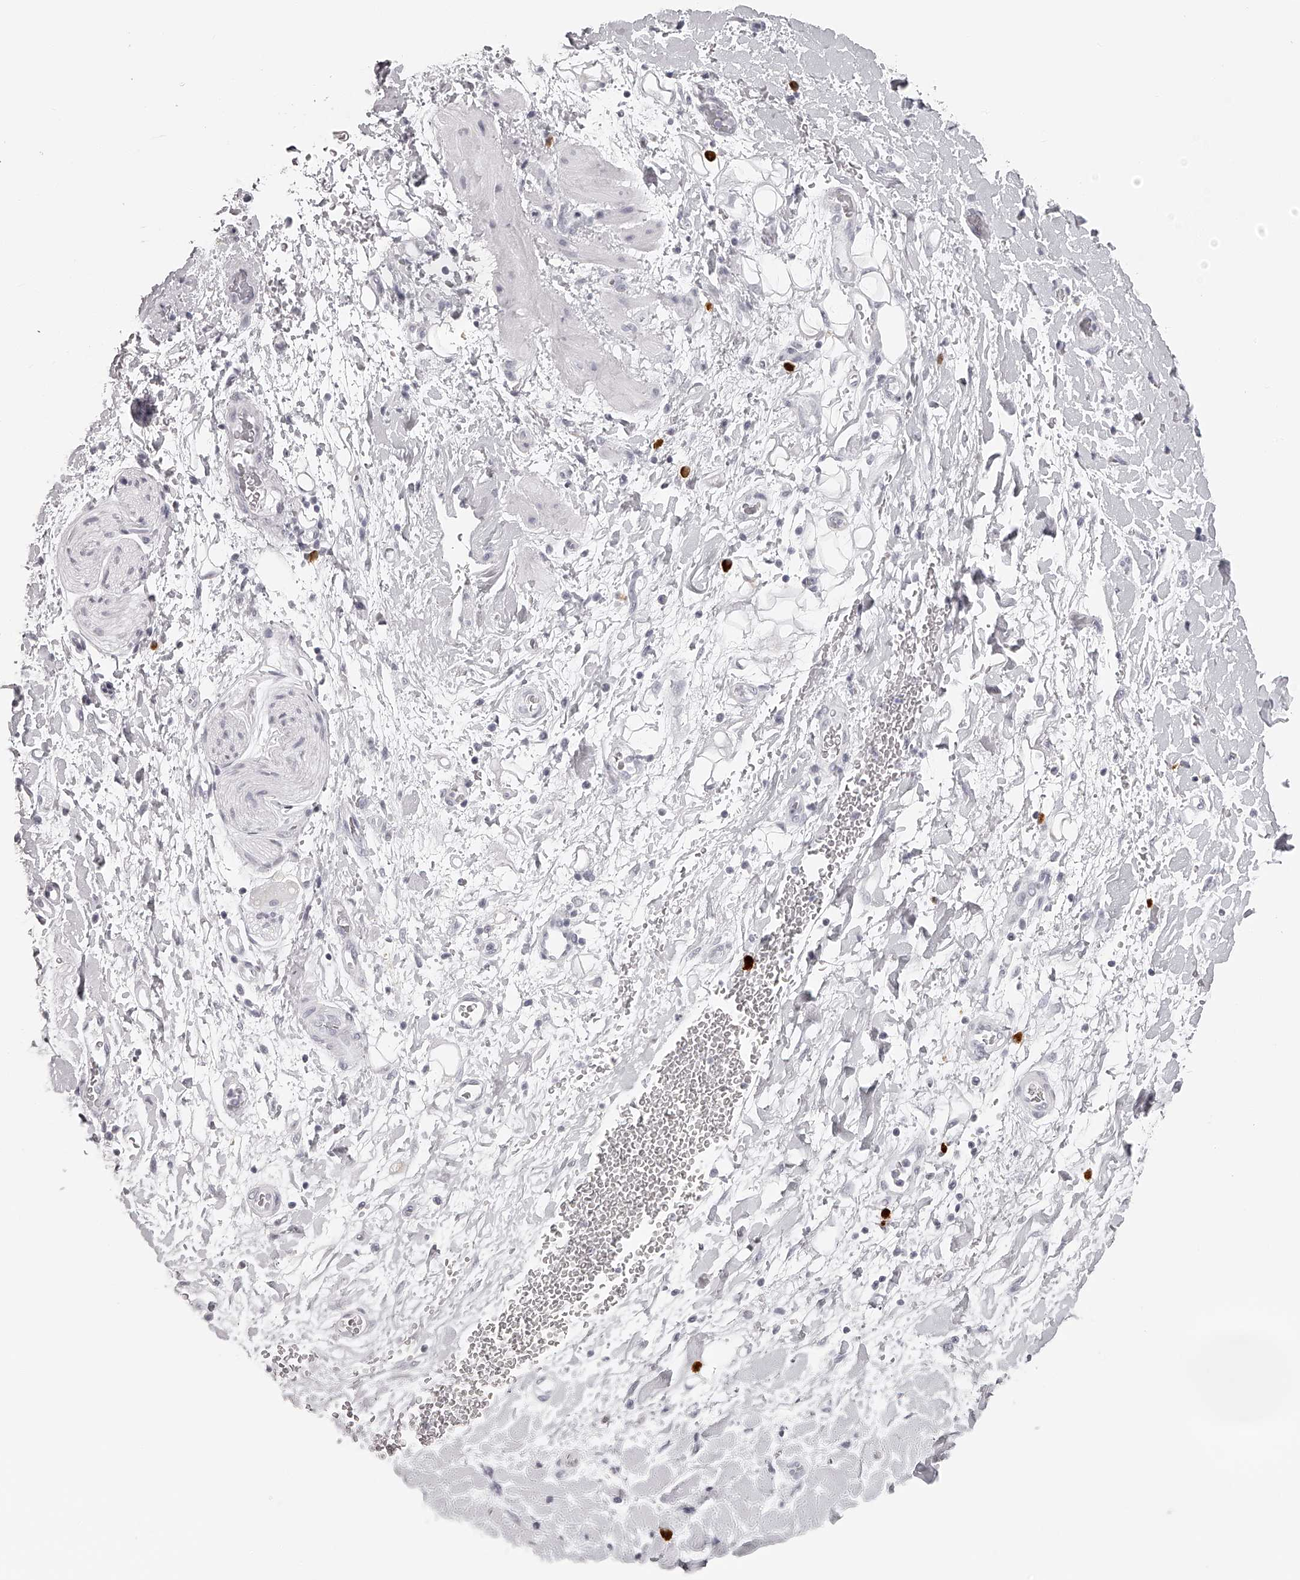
{"staining": {"intensity": "negative", "quantity": "none", "location": "none"}, "tissue": "adipose tissue", "cell_type": "Adipocytes", "image_type": "normal", "snomed": [{"axis": "morphology", "description": "Normal tissue, NOS"}, {"axis": "morphology", "description": "Adenocarcinoma, NOS"}, {"axis": "topography", "description": "Pancreas"}, {"axis": "topography", "description": "Peripheral nerve tissue"}], "caption": "The histopathology image shows no staining of adipocytes in benign adipose tissue. (DAB IHC, high magnification).", "gene": "SEC11C", "patient": {"sex": "male", "age": 59}}